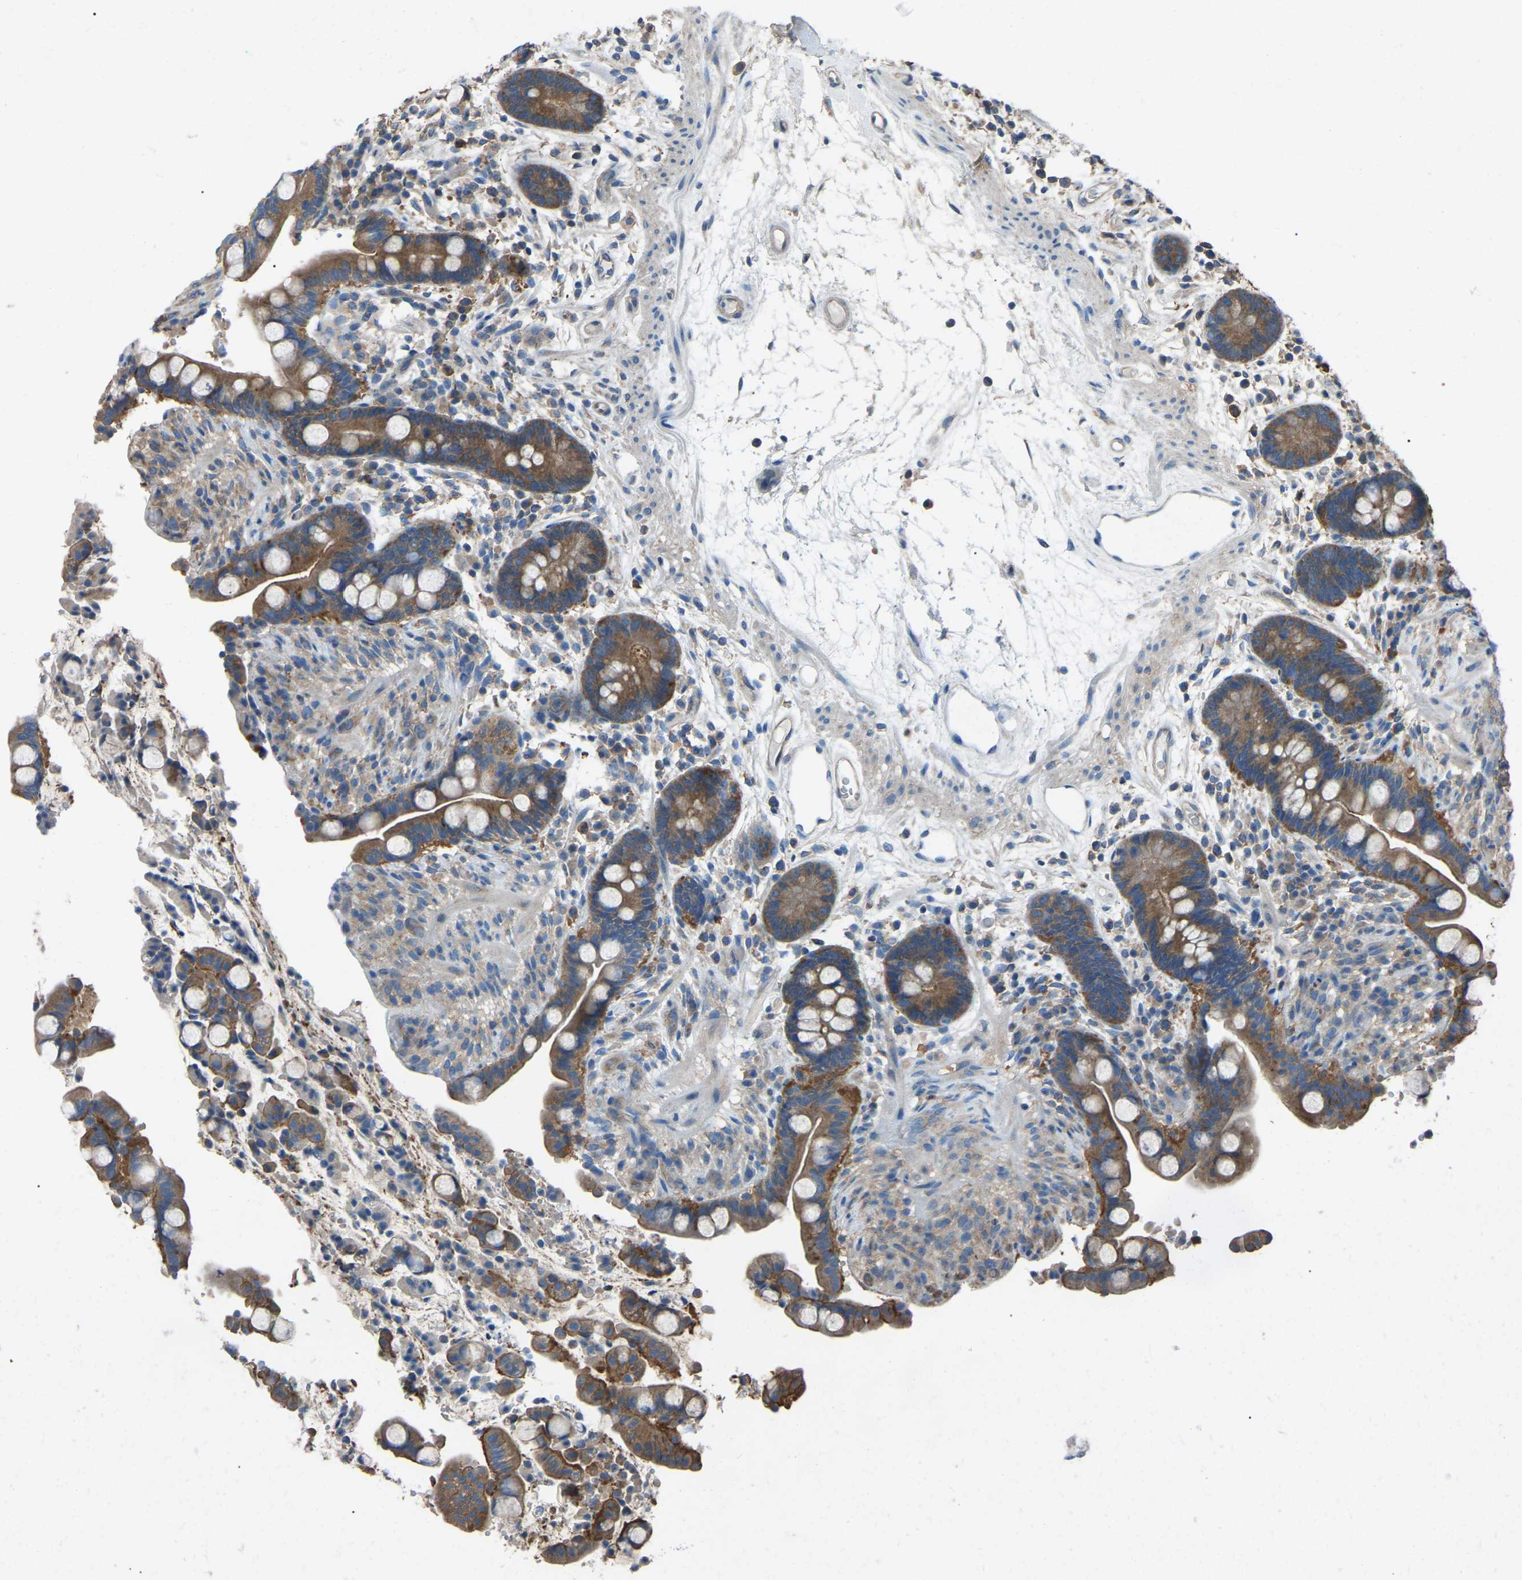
{"staining": {"intensity": "weak", "quantity": ">75%", "location": "cytoplasmic/membranous"}, "tissue": "colon", "cell_type": "Endothelial cells", "image_type": "normal", "snomed": [{"axis": "morphology", "description": "Normal tissue, NOS"}, {"axis": "topography", "description": "Colon"}], "caption": "Protein expression analysis of unremarkable human colon reveals weak cytoplasmic/membranous expression in about >75% of endothelial cells.", "gene": "AIMP1", "patient": {"sex": "male", "age": 73}}